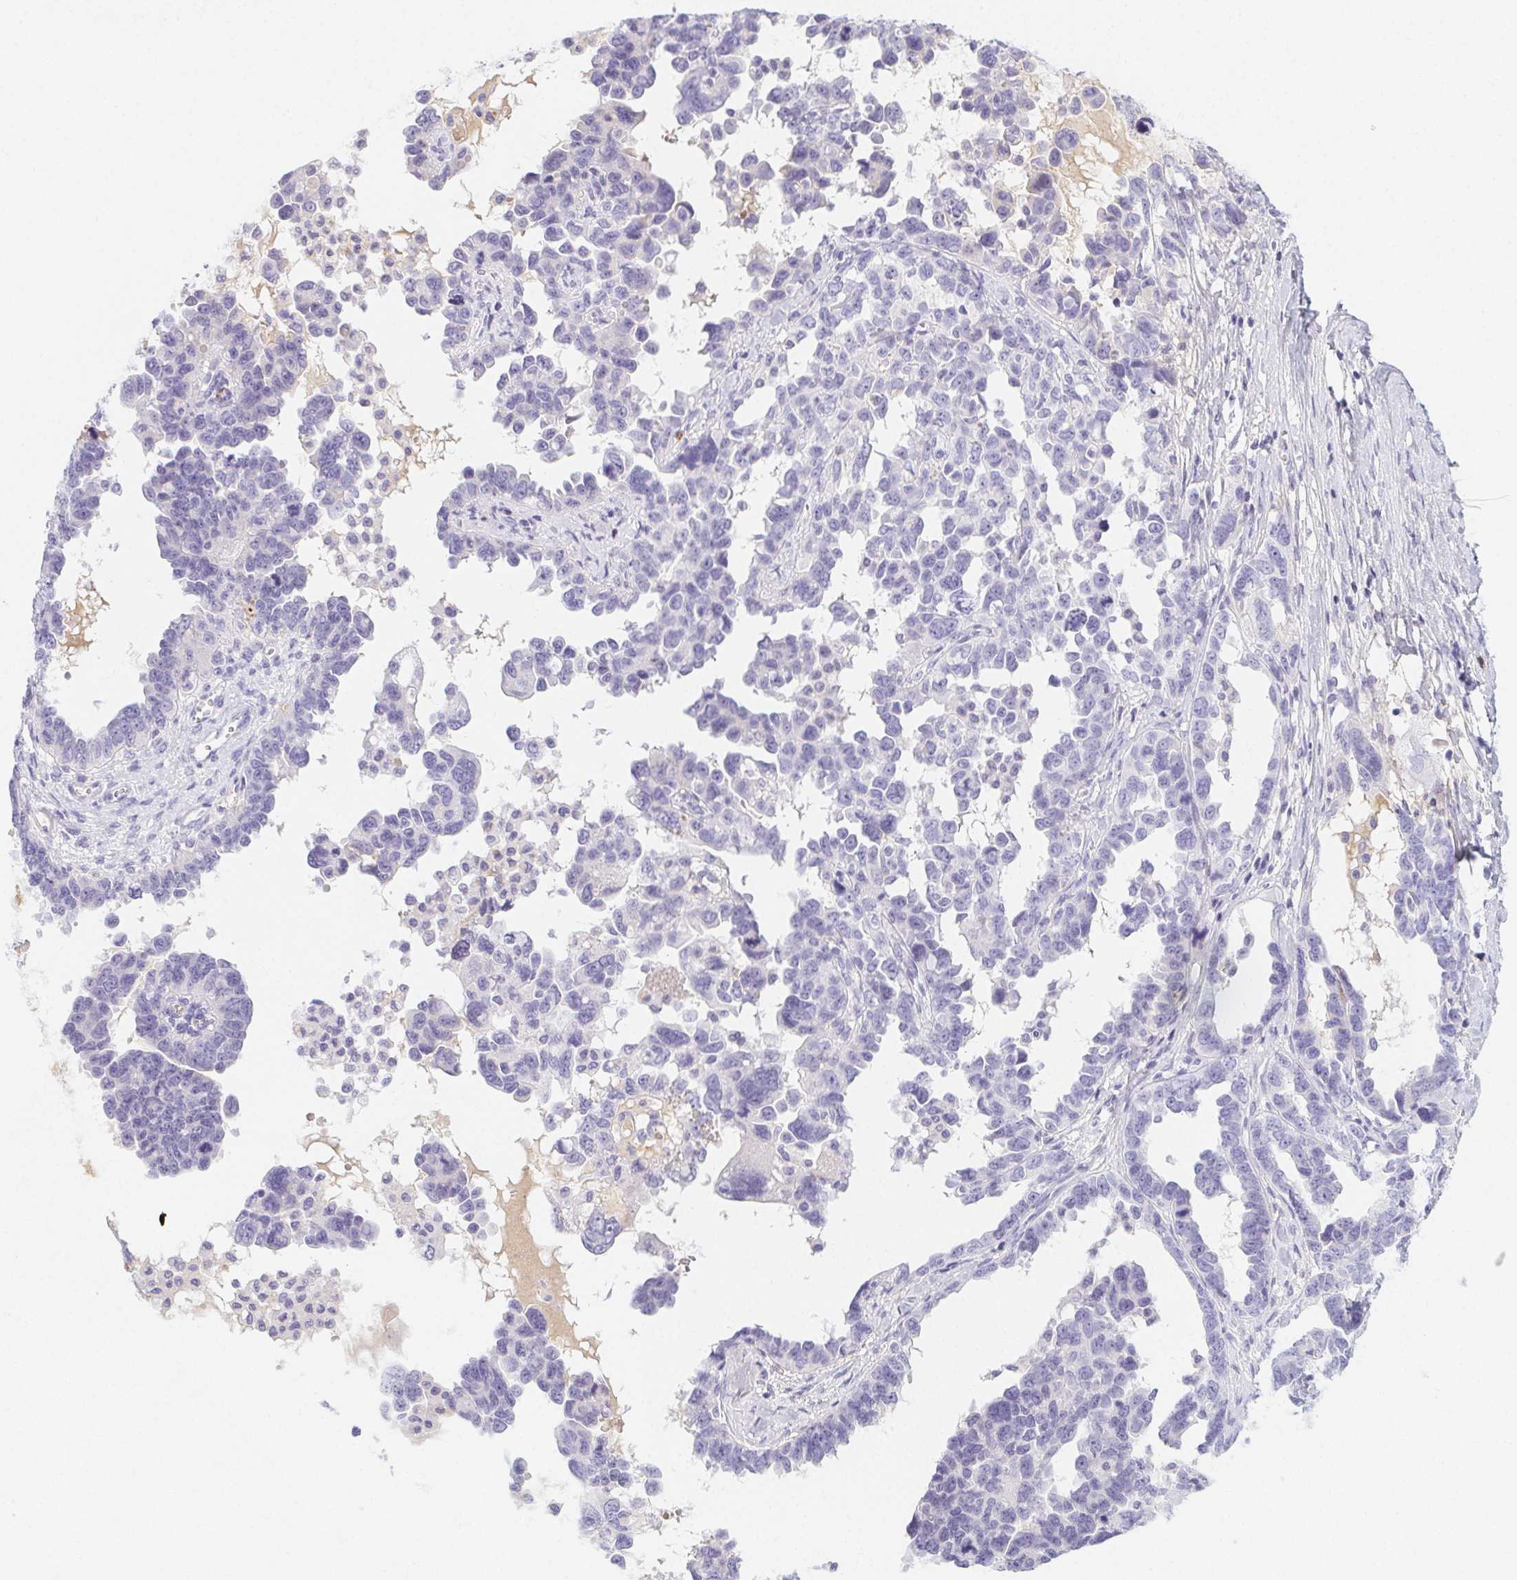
{"staining": {"intensity": "negative", "quantity": "none", "location": "none"}, "tissue": "ovarian cancer", "cell_type": "Tumor cells", "image_type": "cancer", "snomed": [{"axis": "morphology", "description": "Cystadenocarcinoma, serous, NOS"}, {"axis": "topography", "description": "Ovary"}], "caption": "This is an immunohistochemistry photomicrograph of serous cystadenocarcinoma (ovarian). There is no positivity in tumor cells.", "gene": "ITIH2", "patient": {"sex": "female", "age": 69}}